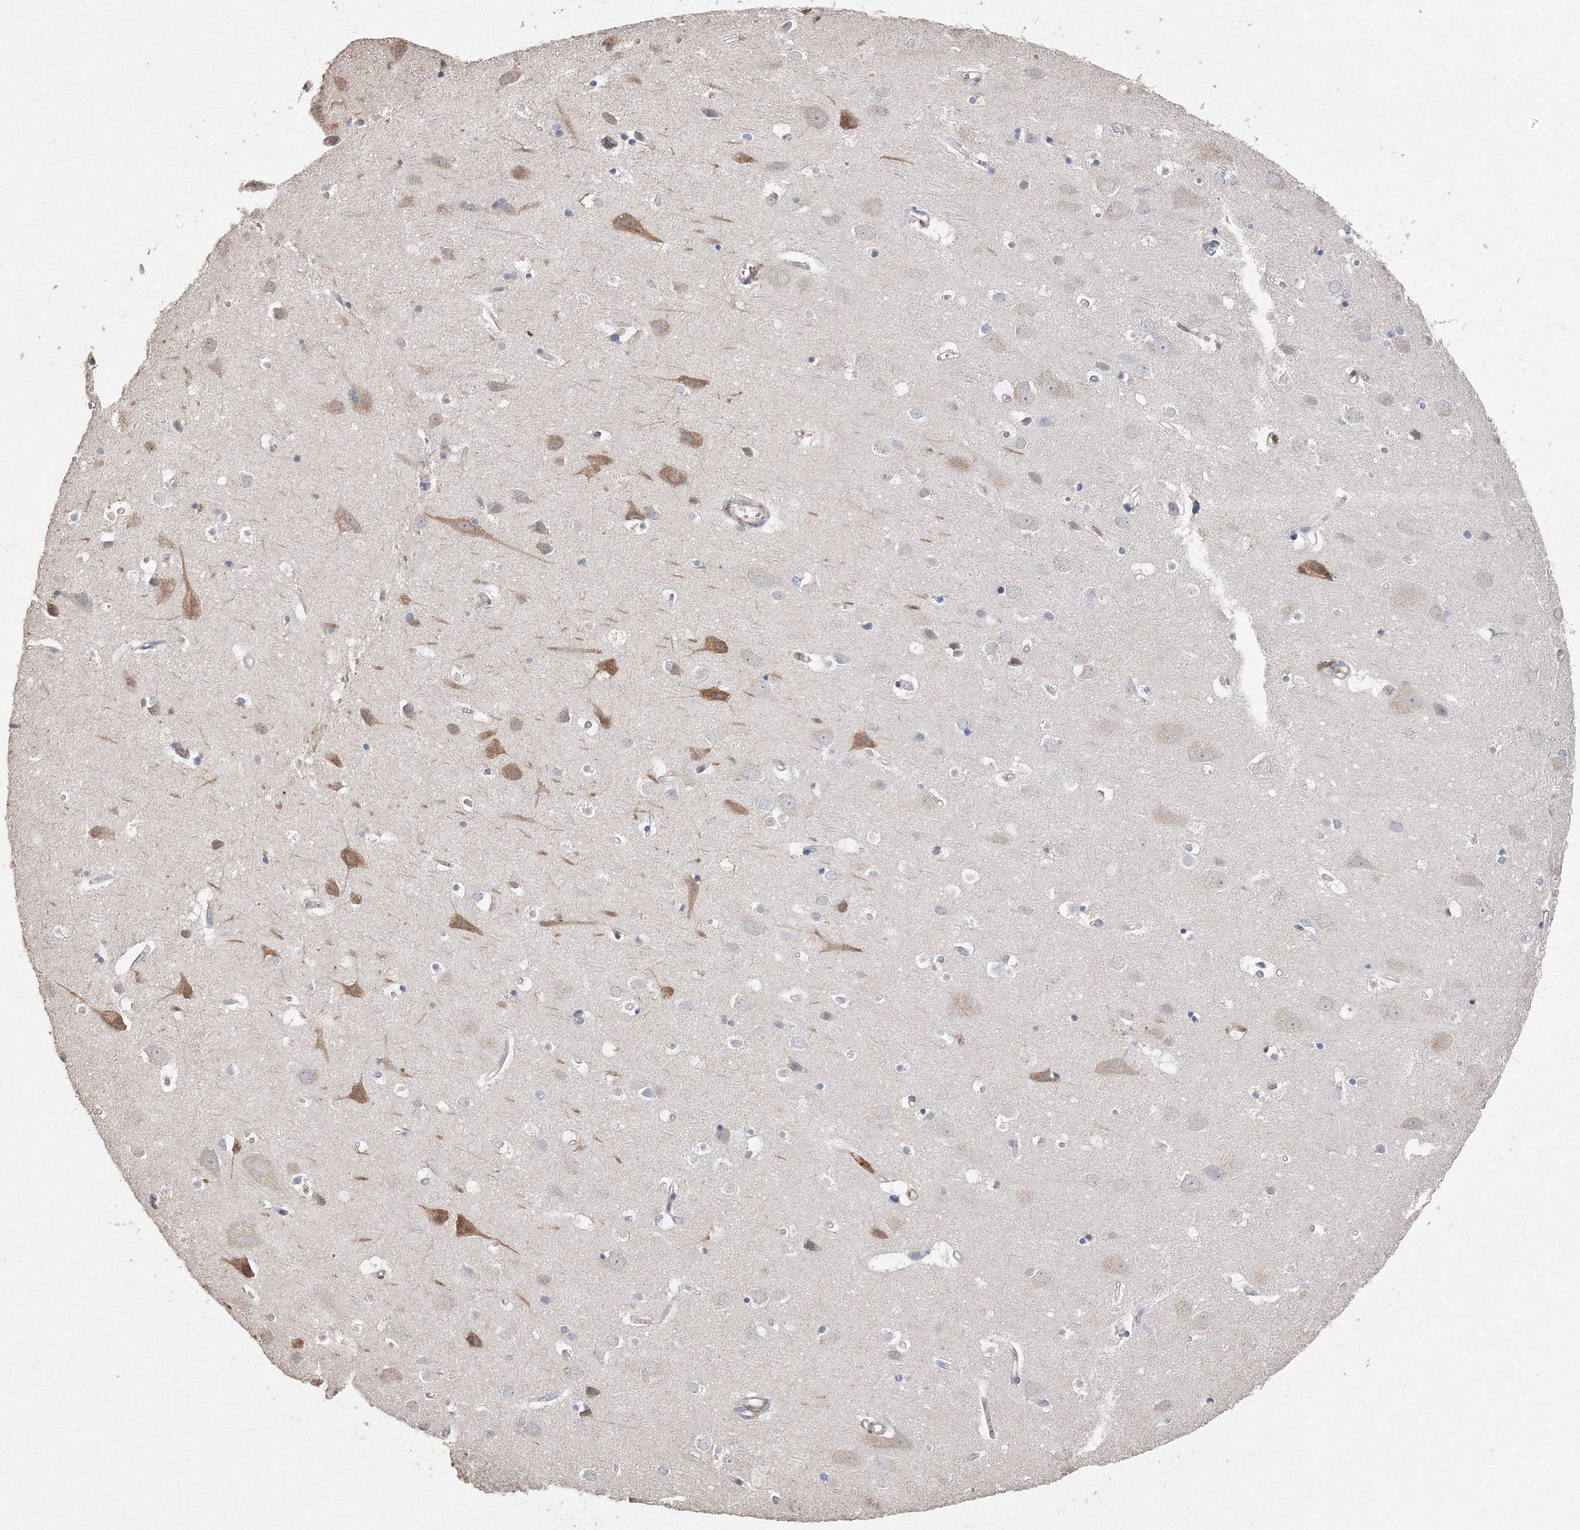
{"staining": {"intensity": "negative", "quantity": "none", "location": "none"}, "tissue": "cerebral cortex", "cell_type": "Endothelial cells", "image_type": "normal", "snomed": [{"axis": "morphology", "description": "Normal tissue, NOS"}, {"axis": "topography", "description": "Cerebral cortex"}], "caption": "DAB immunohistochemical staining of benign human cerebral cortex demonstrates no significant positivity in endothelial cells.", "gene": "NALF2", "patient": {"sex": "male", "age": 54}}